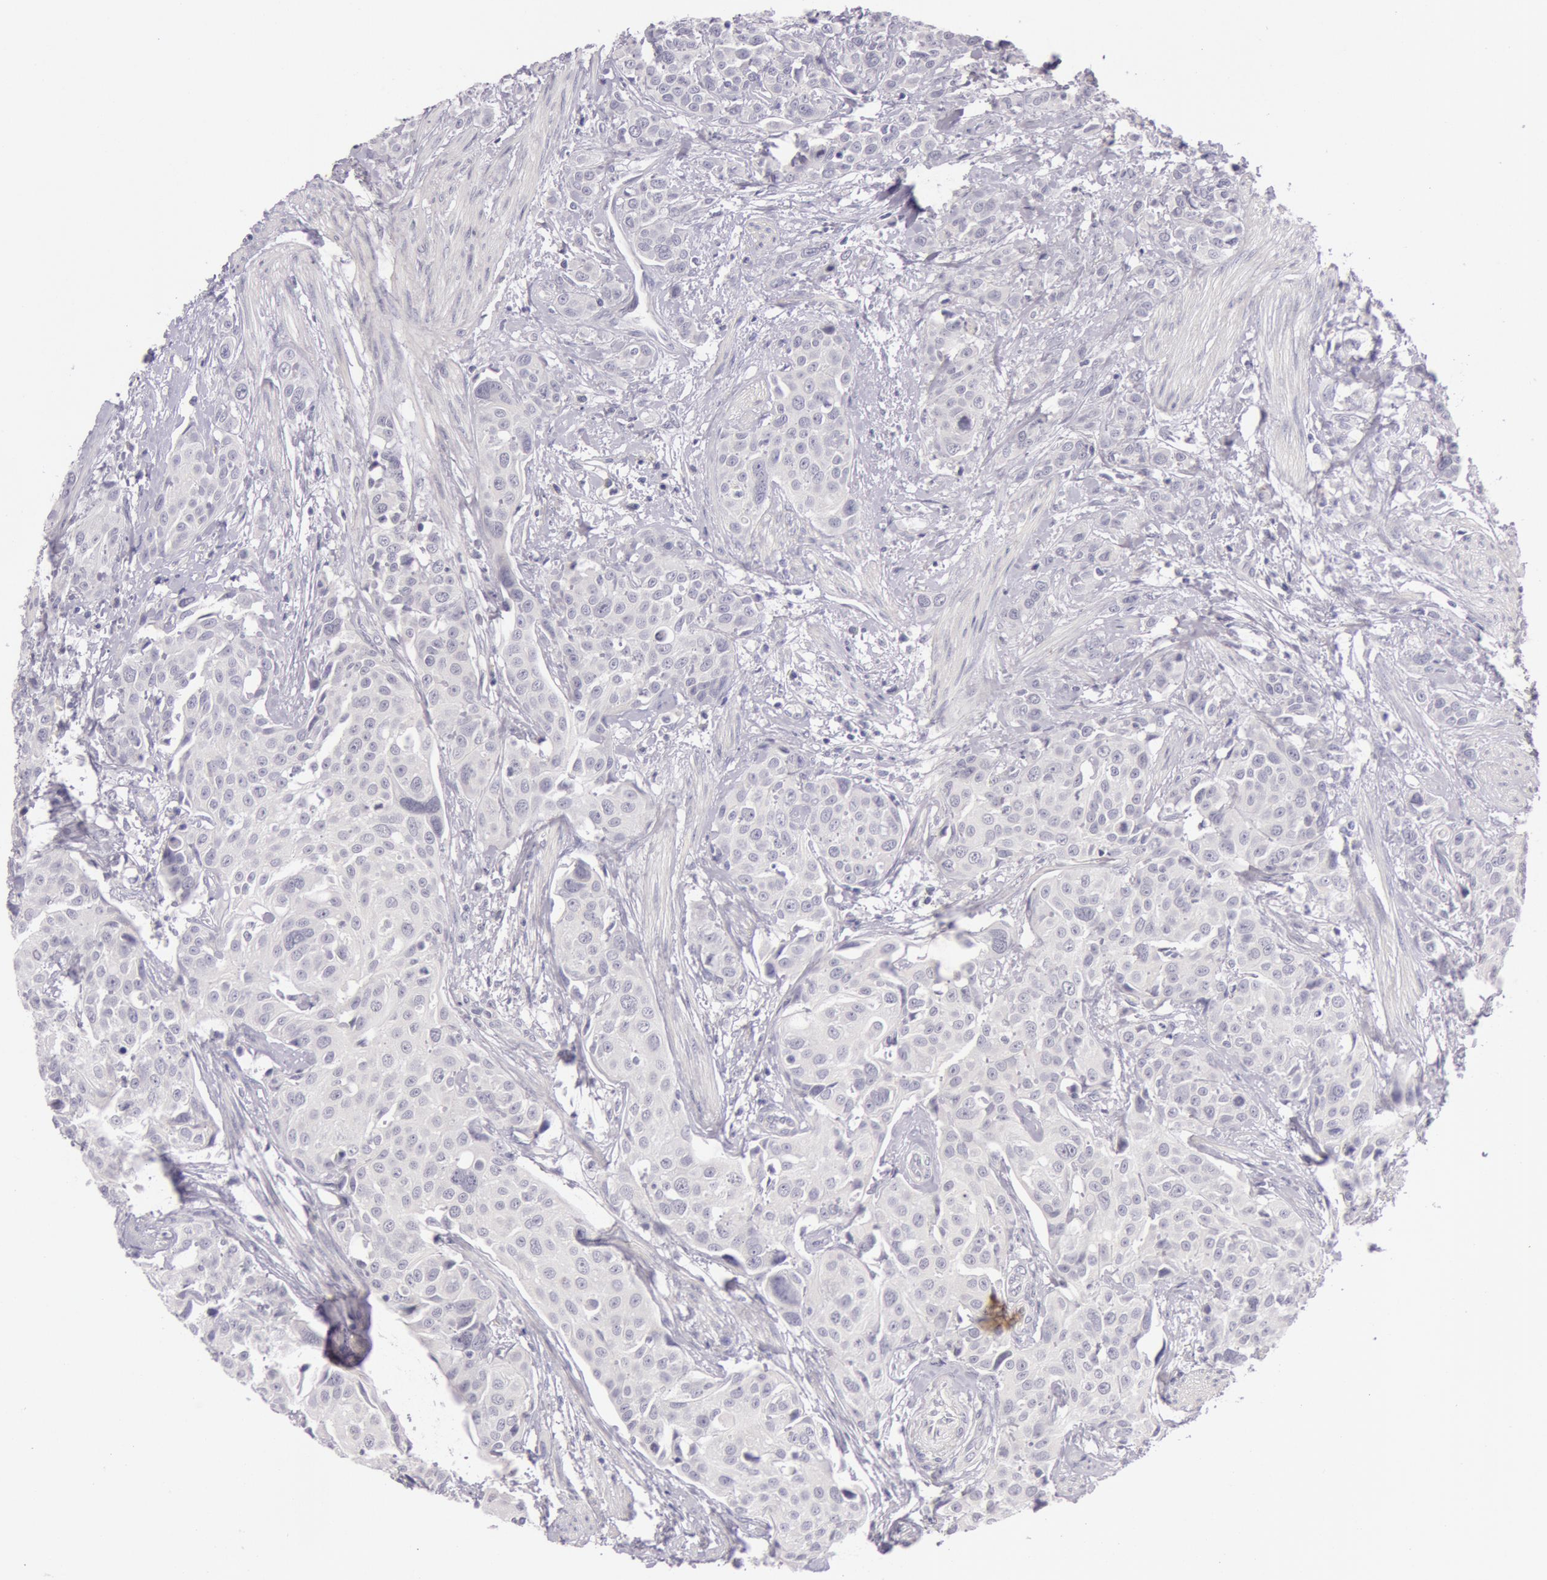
{"staining": {"intensity": "negative", "quantity": "none", "location": "none"}, "tissue": "urothelial cancer", "cell_type": "Tumor cells", "image_type": "cancer", "snomed": [{"axis": "morphology", "description": "Urothelial carcinoma, High grade"}, {"axis": "topography", "description": "Urinary bladder"}], "caption": "There is no significant staining in tumor cells of urothelial cancer.", "gene": "RBMY1F", "patient": {"sex": "male", "age": 56}}